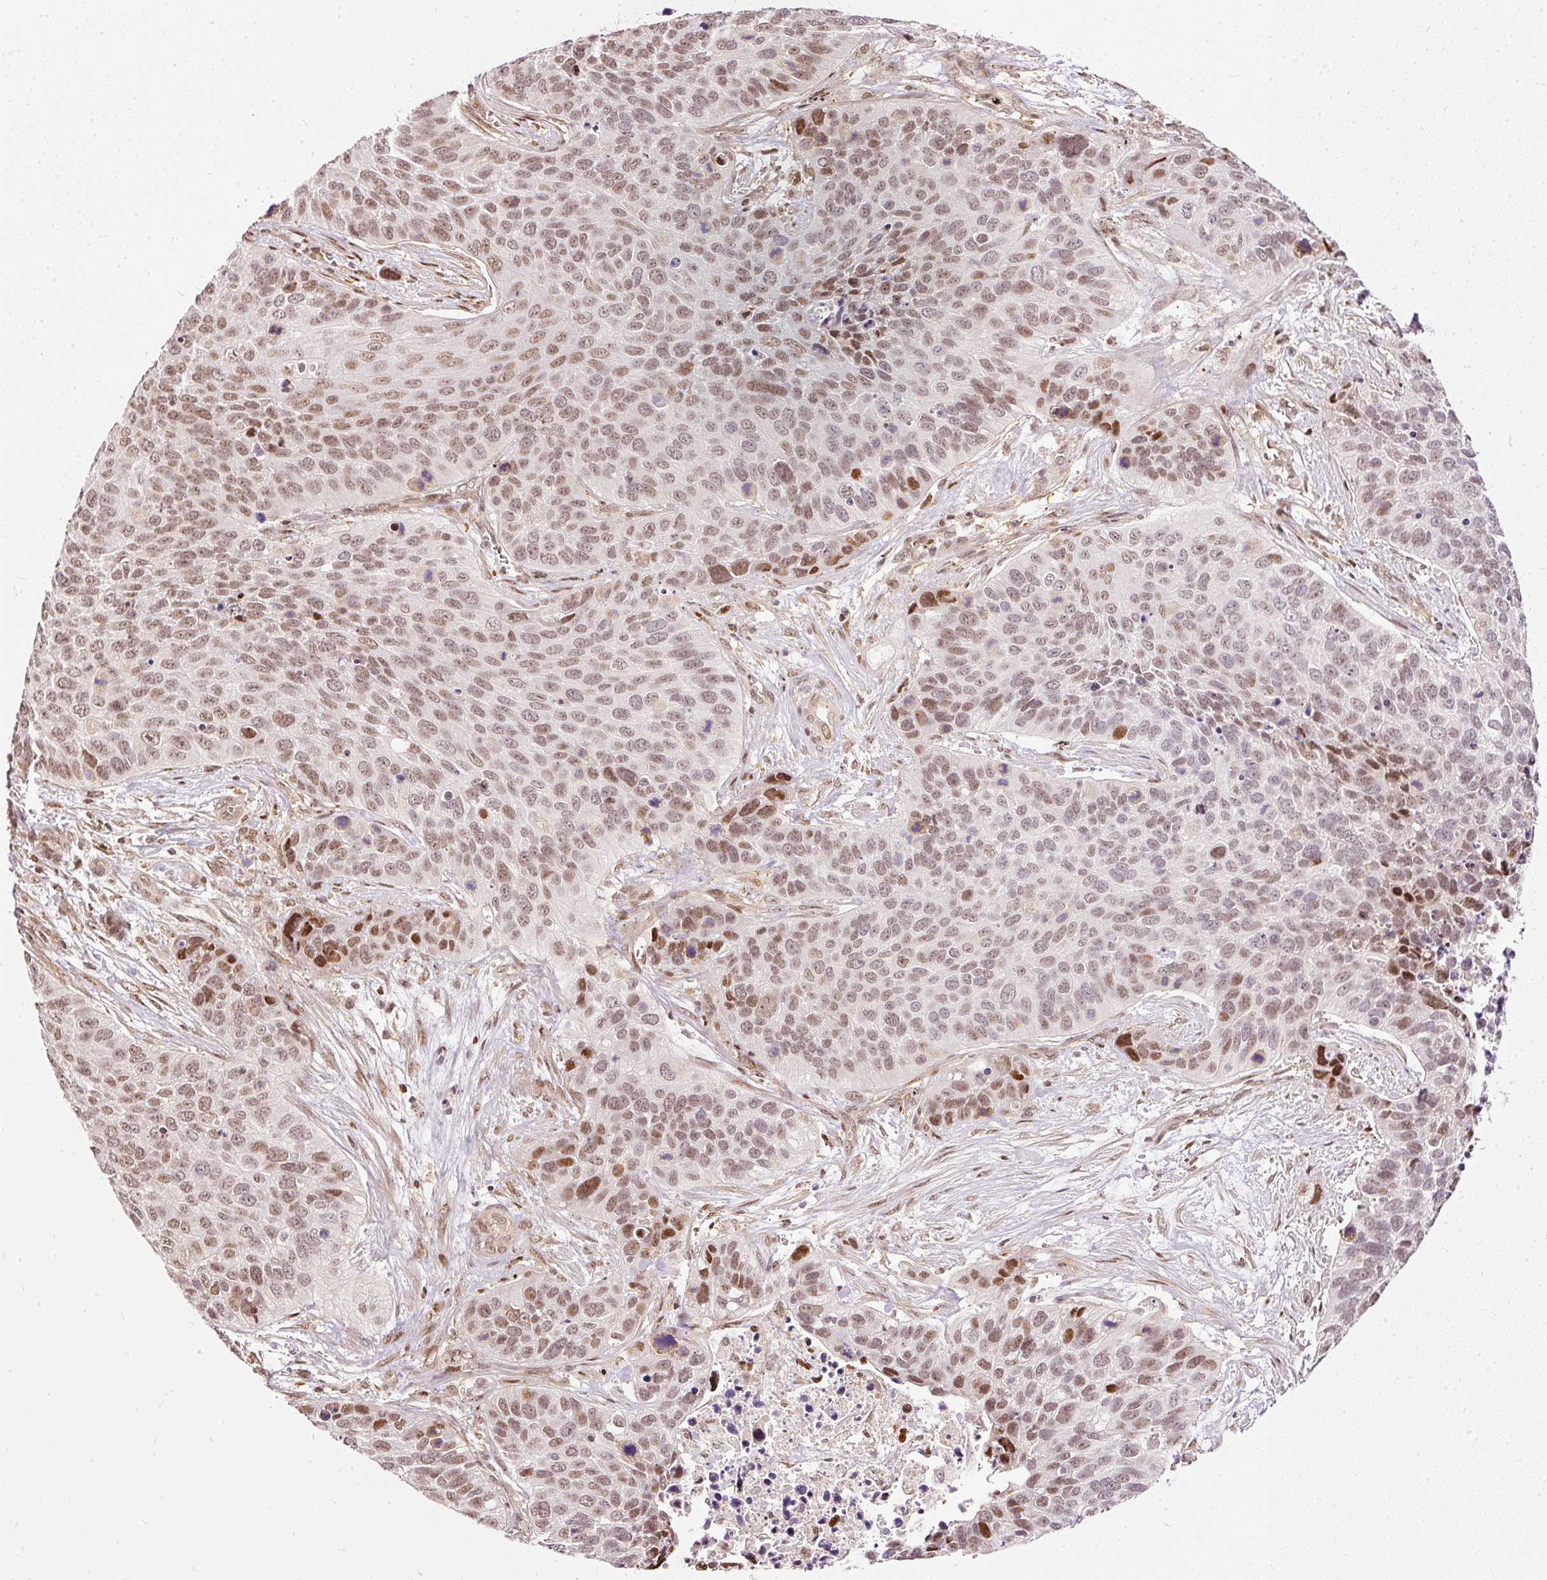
{"staining": {"intensity": "moderate", "quantity": ">75%", "location": "nuclear"}, "tissue": "lung cancer", "cell_type": "Tumor cells", "image_type": "cancer", "snomed": [{"axis": "morphology", "description": "Squamous cell carcinoma, NOS"}, {"axis": "topography", "description": "Lung"}], "caption": "Protein expression analysis of human lung cancer reveals moderate nuclear expression in about >75% of tumor cells.", "gene": "ZNF778", "patient": {"sex": "male", "age": 62}}